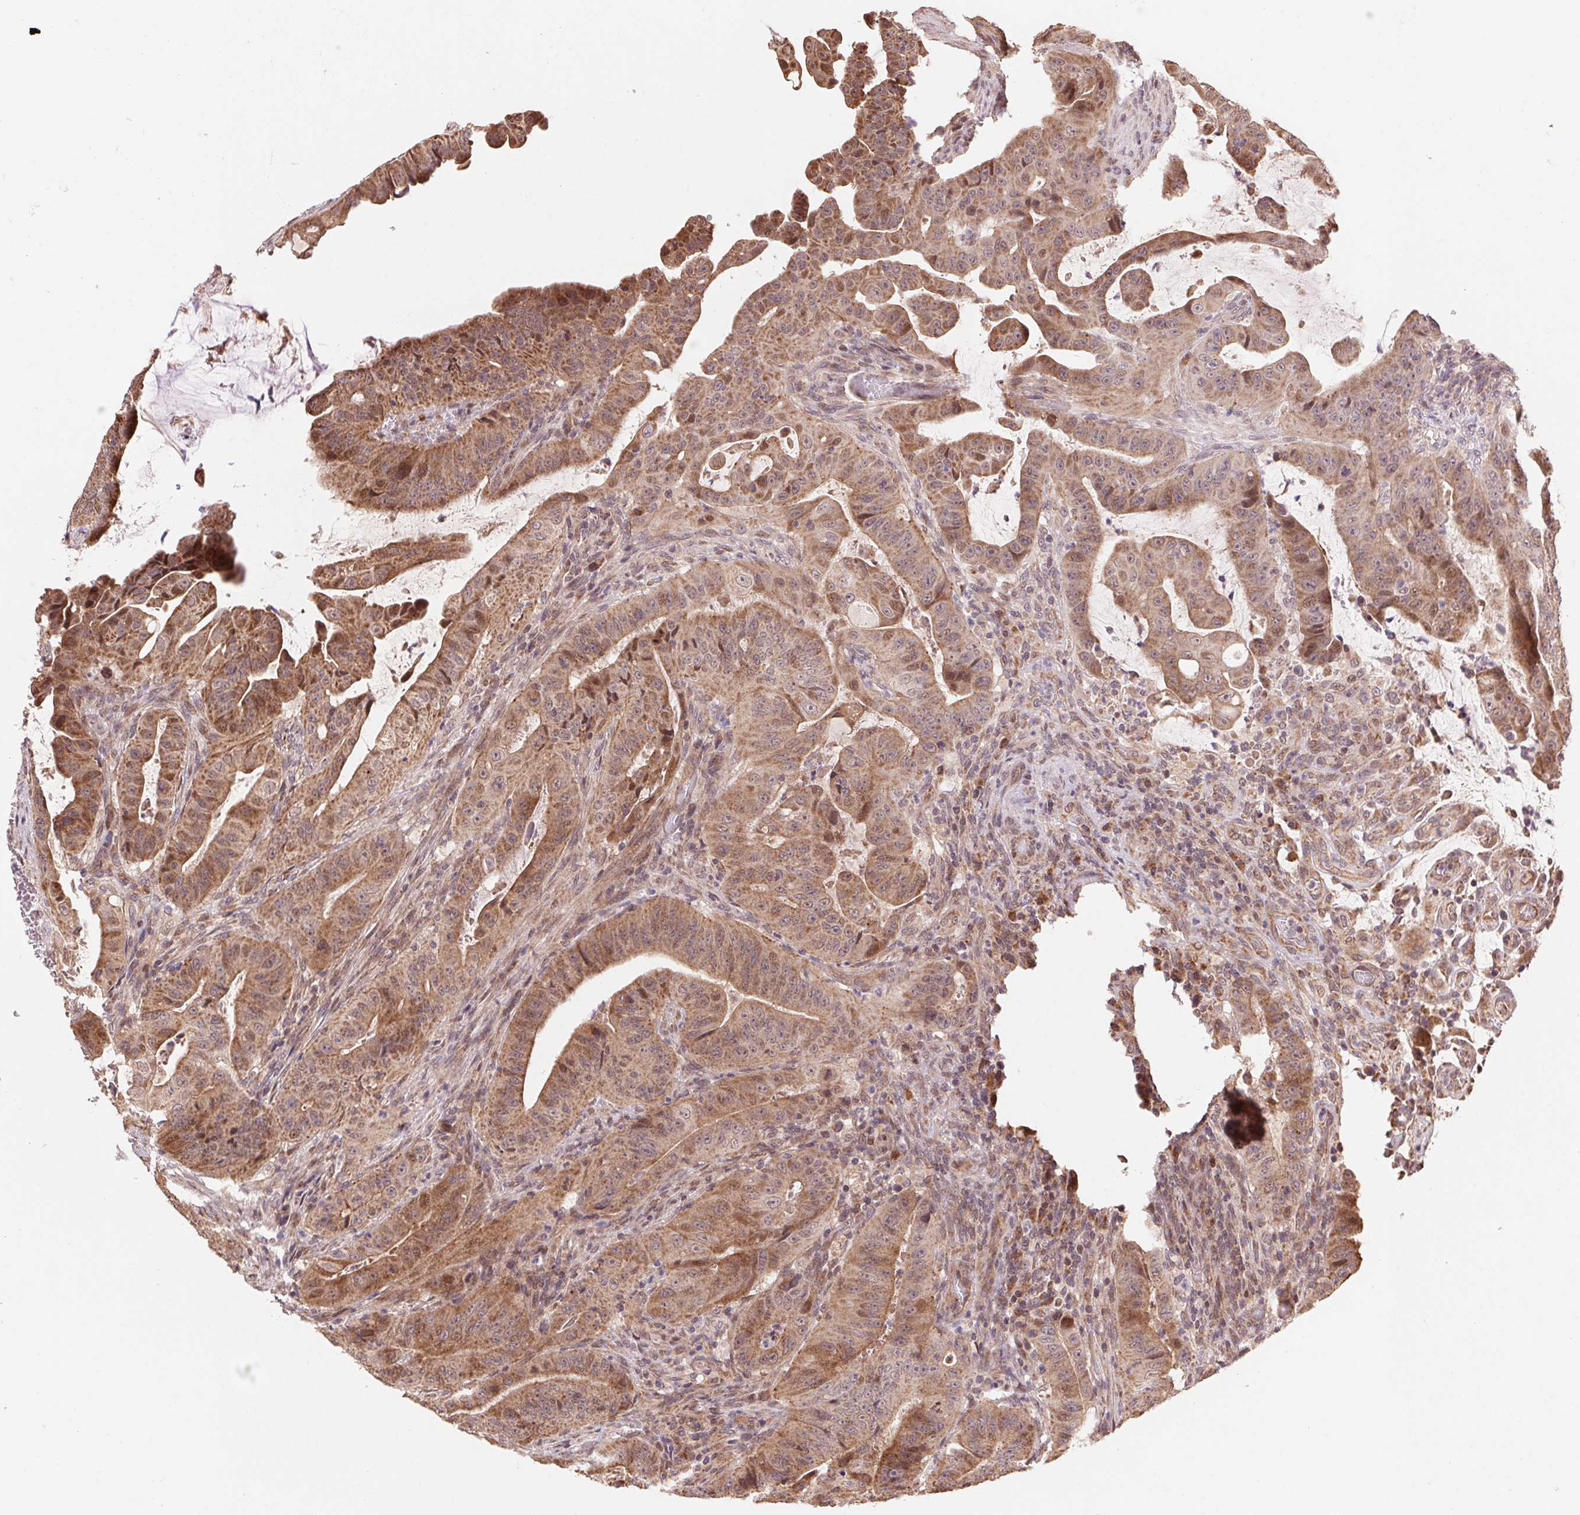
{"staining": {"intensity": "moderate", "quantity": "25%-75%", "location": "cytoplasmic/membranous,nuclear"}, "tissue": "colorectal cancer", "cell_type": "Tumor cells", "image_type": "cancer", "snomed": [{"axis": "morphology", "description": "Adenocarcinoma, NOS"}, {"axis": "topography", "description": "Colon"}], "caption": "Tumor cells demonstrate medium levels of moderate cytoplasmic/membranous and nuclear staining in approximately 25%-75% of cells in human colorectal cancer.", "gene": "PDHA1", "patient": {"sex": "male", "age": 33}}